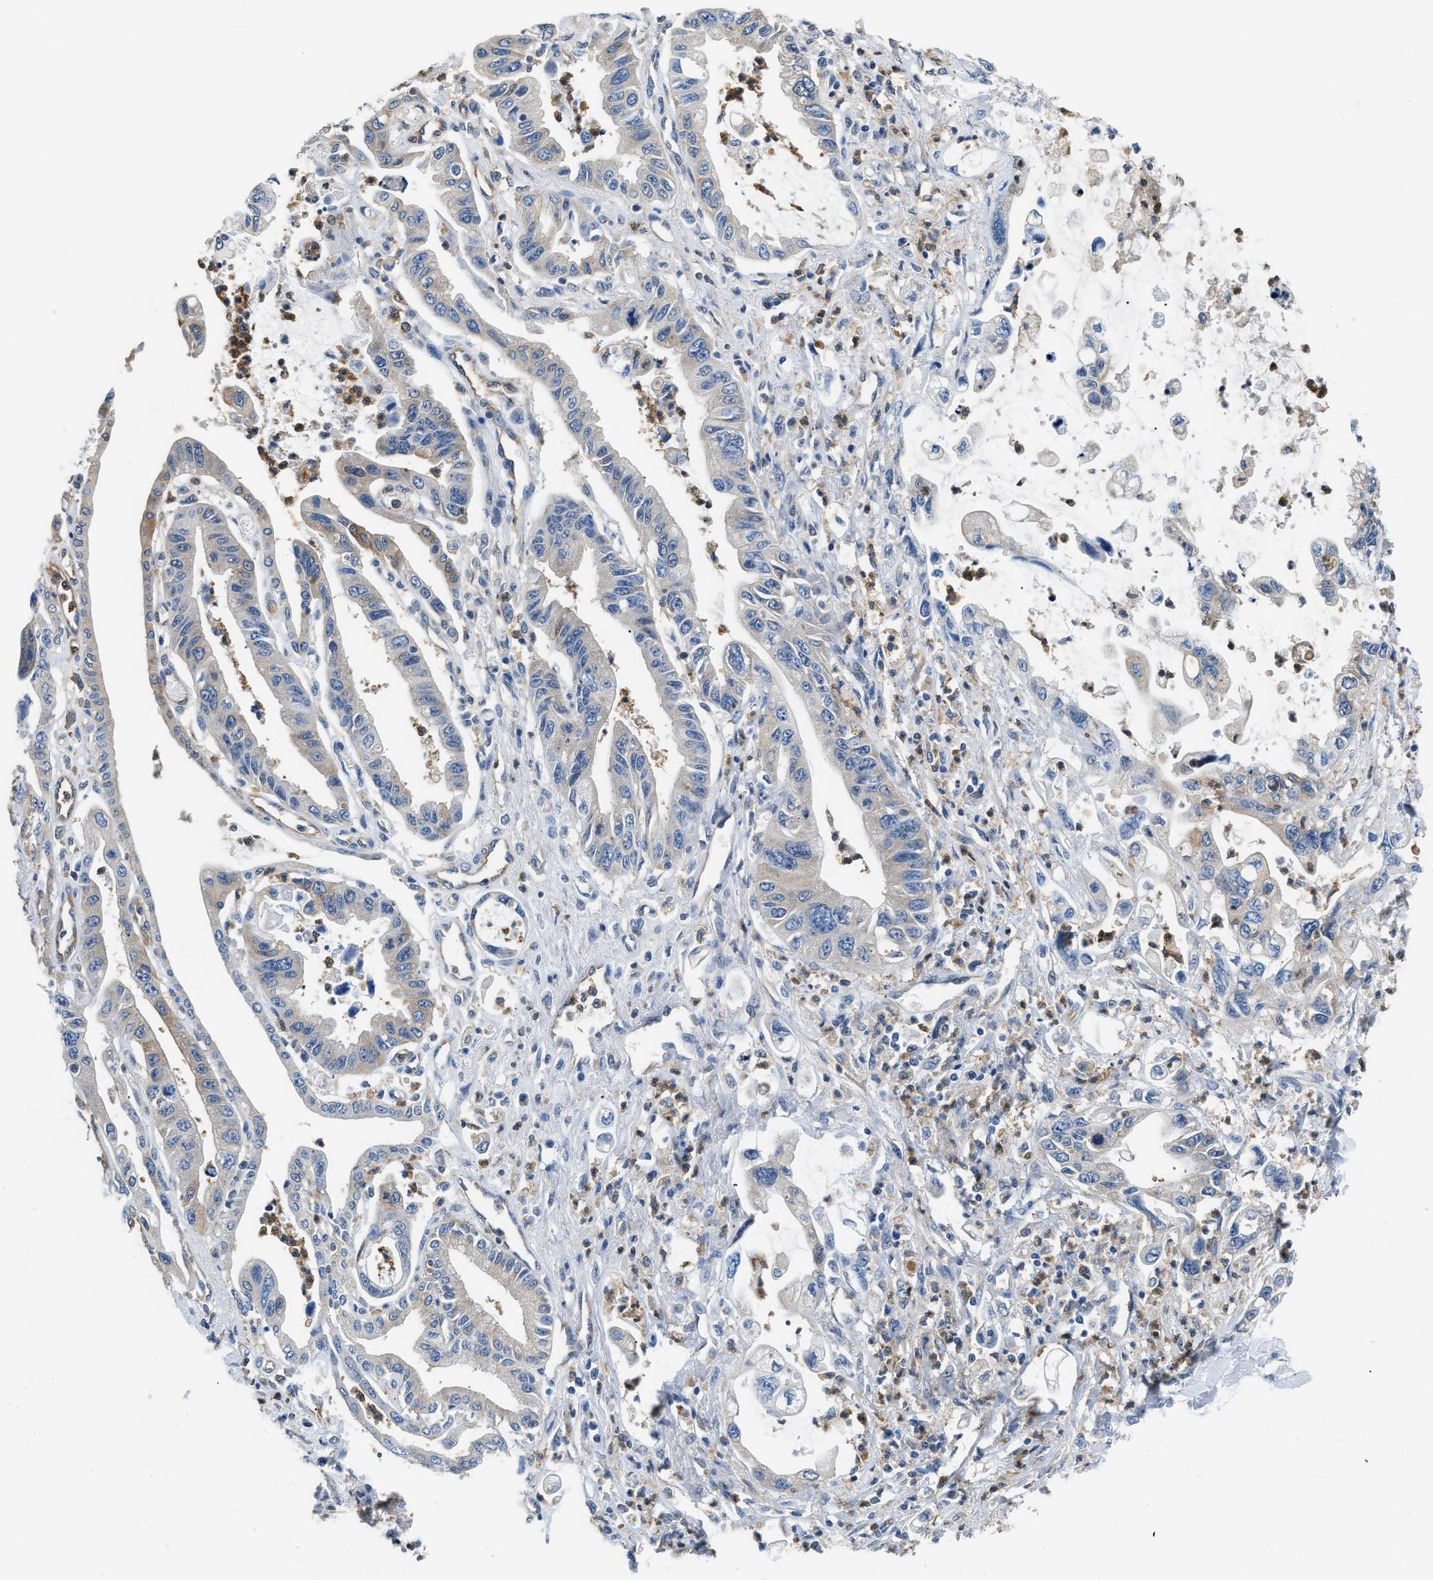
{"staining": {"intensity": "negative", "quantity": "none", "location": "none"}, "tissue": "pancreatic cancer", "cell_type": "Tumor cells", "image_type": "cancer", "snomed": [{"axis": "morphology", "description": "Adenocarcinoma, NOS"}, {"axis": "topography", "description": "Pancreas"}], "caption": "Immunohistochemical staining of human pancreatic cancer displays no significant expression in tumor cells.", "gene": "PKM", "patient": {"sex": "male", "age": 56}}